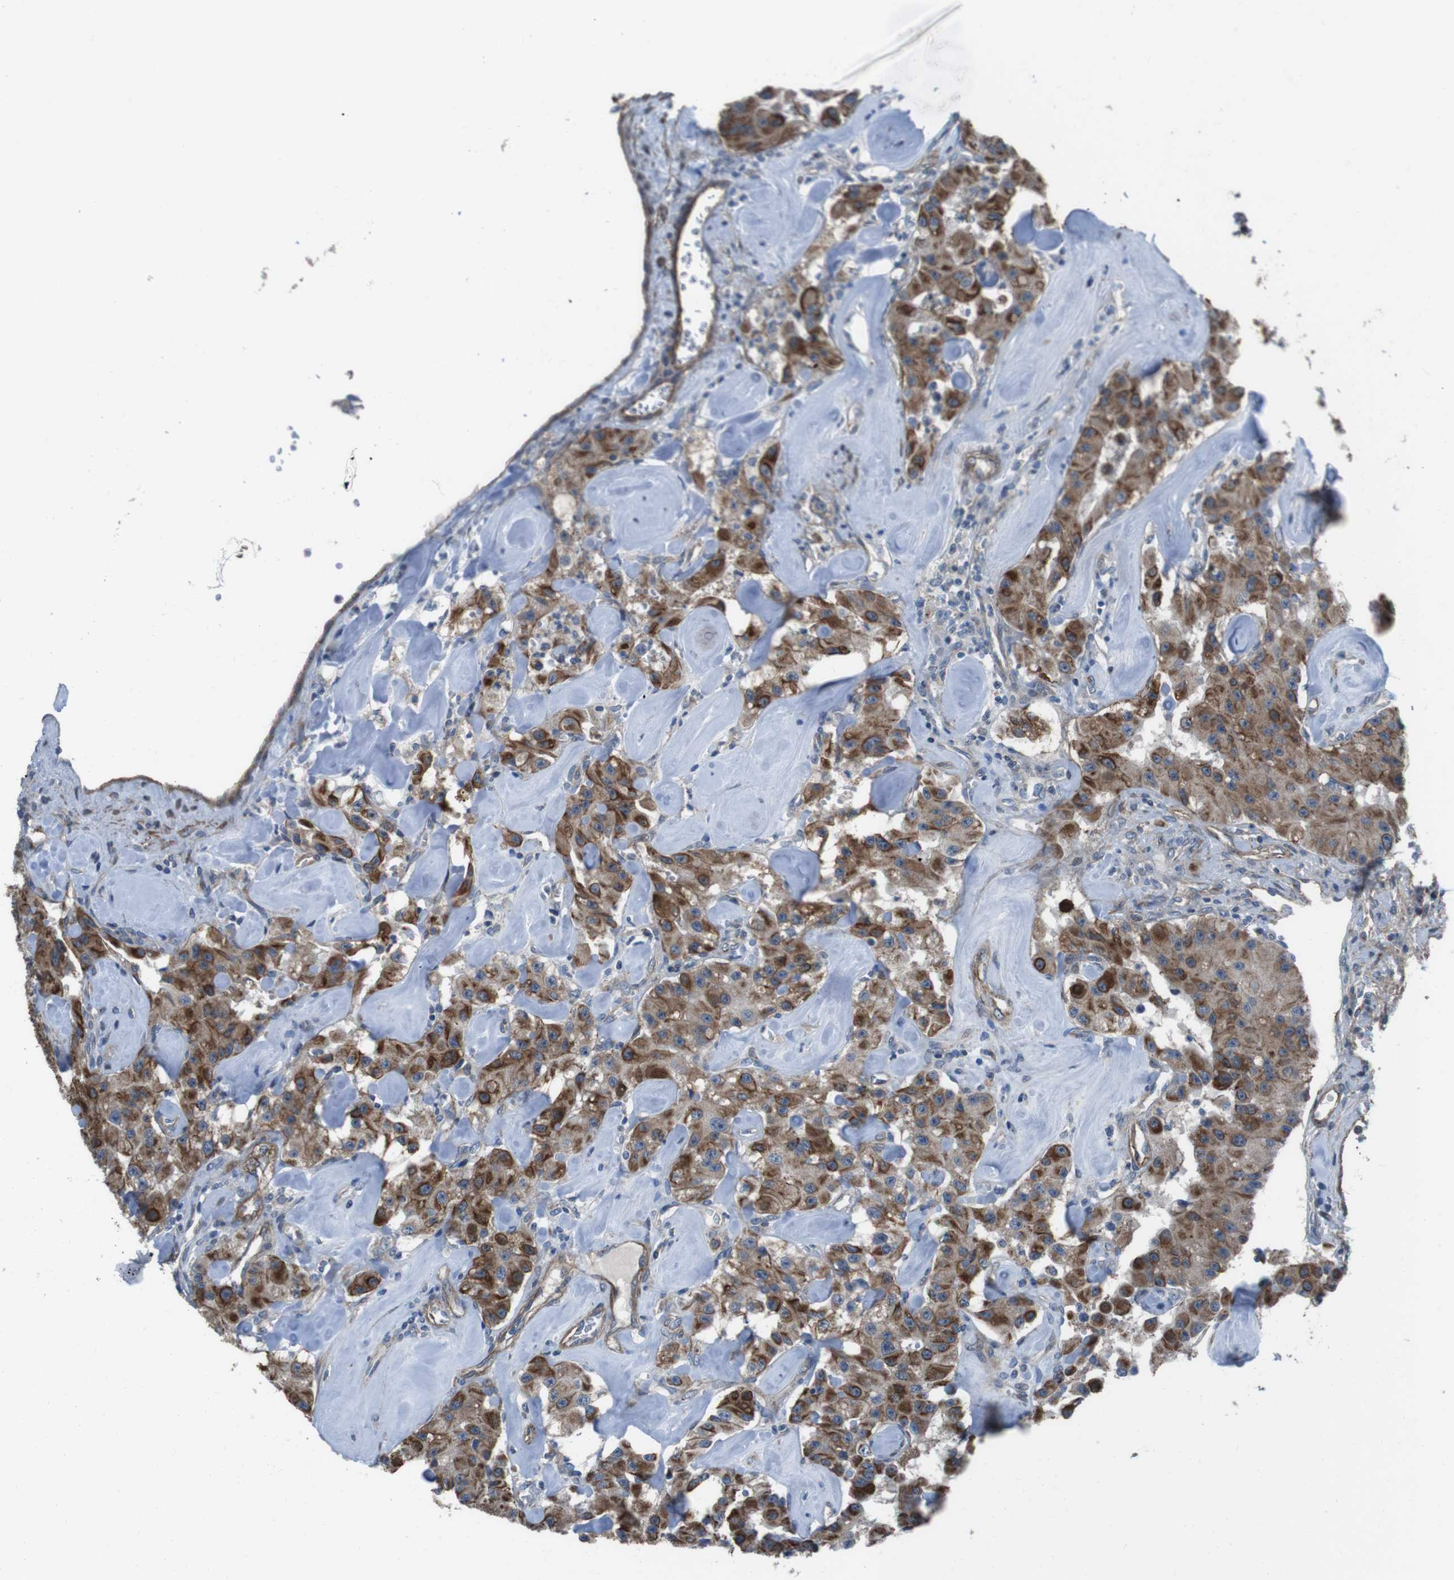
{"staining": {"intensity": "moderate", "quantity": ">75%", "location": "cytoplasmic/membranous"}, "tissue": "carcinoid", "cell_type": "Tumor cells", "image_type": "cancer", "snomed": [{"axis": "morphology", "description": "Carcinoid, malignant, NOS"}, {"axis": "topography", "description": "Pancreas"}], "caption": "Carcinoid stained with a brown dye exhibits moderate cytoplasmic/membranous positive staining in about >75% of tumor cells.", "gene": "FAM174B", "patient": {"sex": "male", "age": 41}}